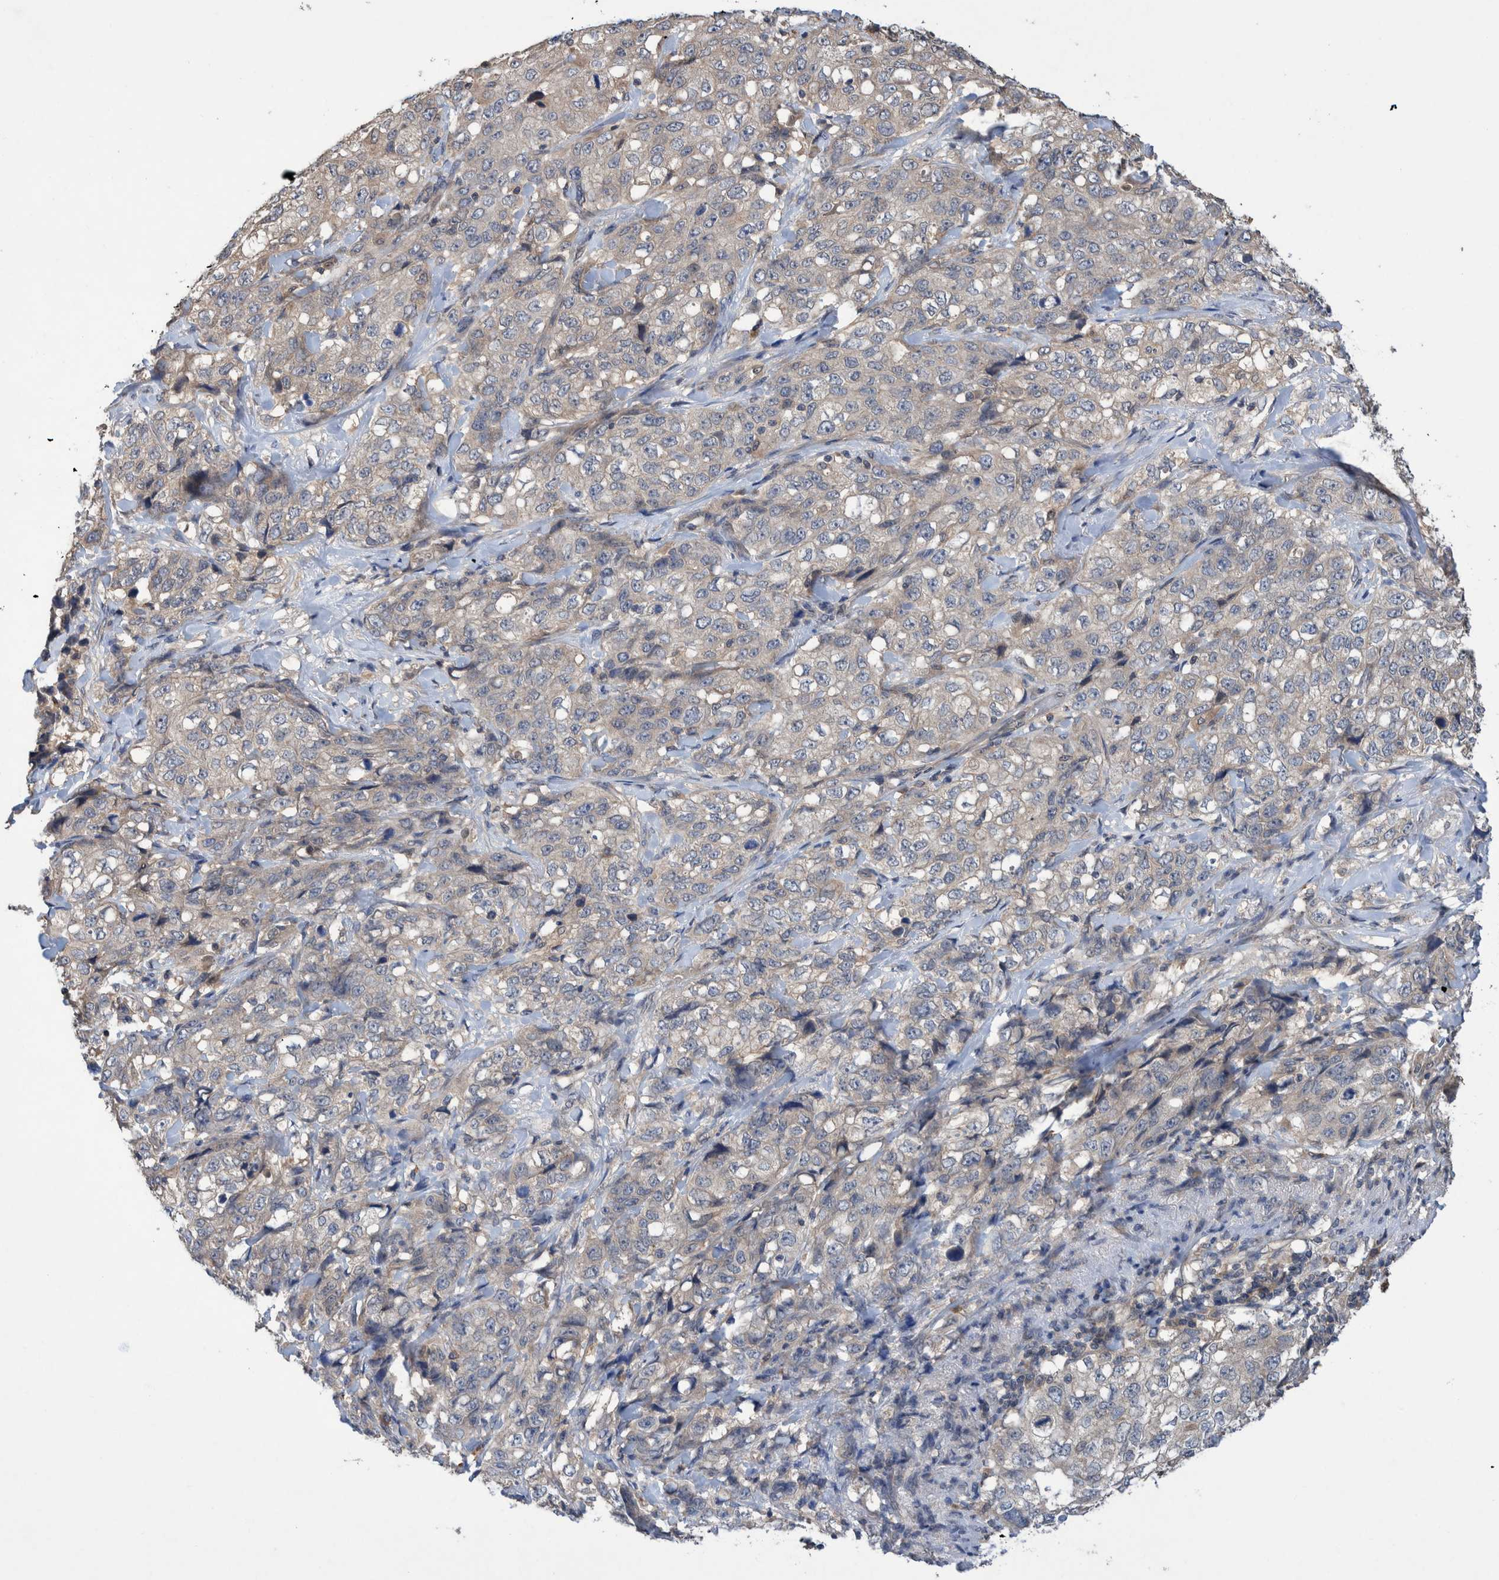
{"staining": {"intensity": "weak", "quantity": "25%-75%", "location": "cytoplasmic/membranous"}, "tissue": "stomach cancer", "cell_type": "Tumor cells", "image_type": "cancer", "snomed": [{"axis": "morphology", "description": "Adenocarcinoma, NOS"}, {"axis": "topography", "description": "Stomach"}], "caption": "Stomach cancer stained for a protein reveals weak cytoplasmic/membranous positivity in tumor cells.", "gene": "PLPBP", "patient": {"sex": "male", "age": 48}}